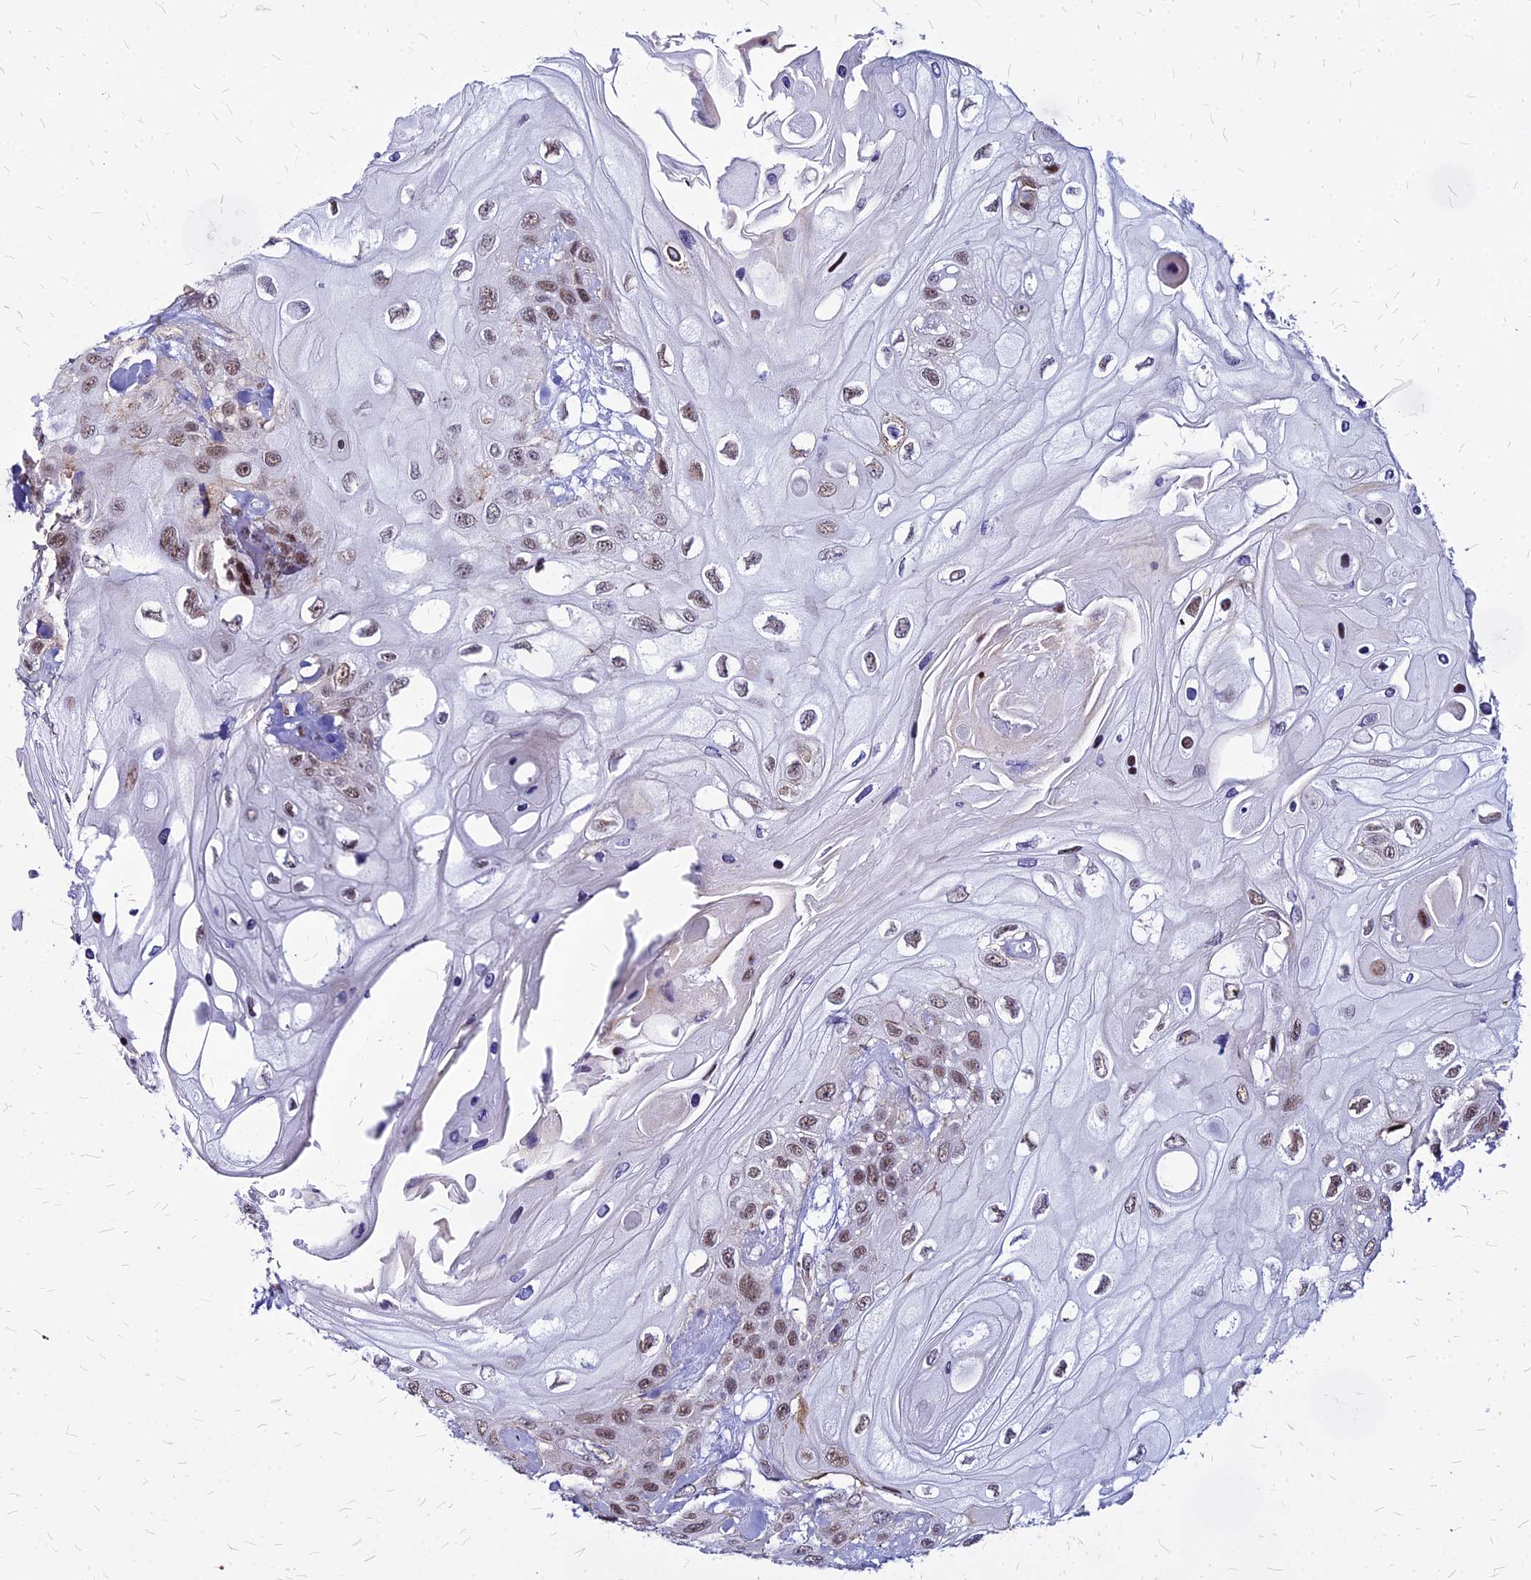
{"staining": {"intensity": "moderate", "quantity": "25%-75%", "location": "nuclear"}, "tissue": "head and neck cancer", "cell_type": "Tumor cells", "image_type": "cancer", "snomed": [{"axis": "morphology", "description": "Squamous cell carcinoma, NOS"}, {"axis": "topography", "description": "Head-Neck"}], "caption": "Tumor cells exhibit moderate nuclear expression in about 25%-75% of cells in head and neck cancer (squamous cell carcinoma).", "gene": "FDX2", "patient": {"sex": "female", "age": 43}}